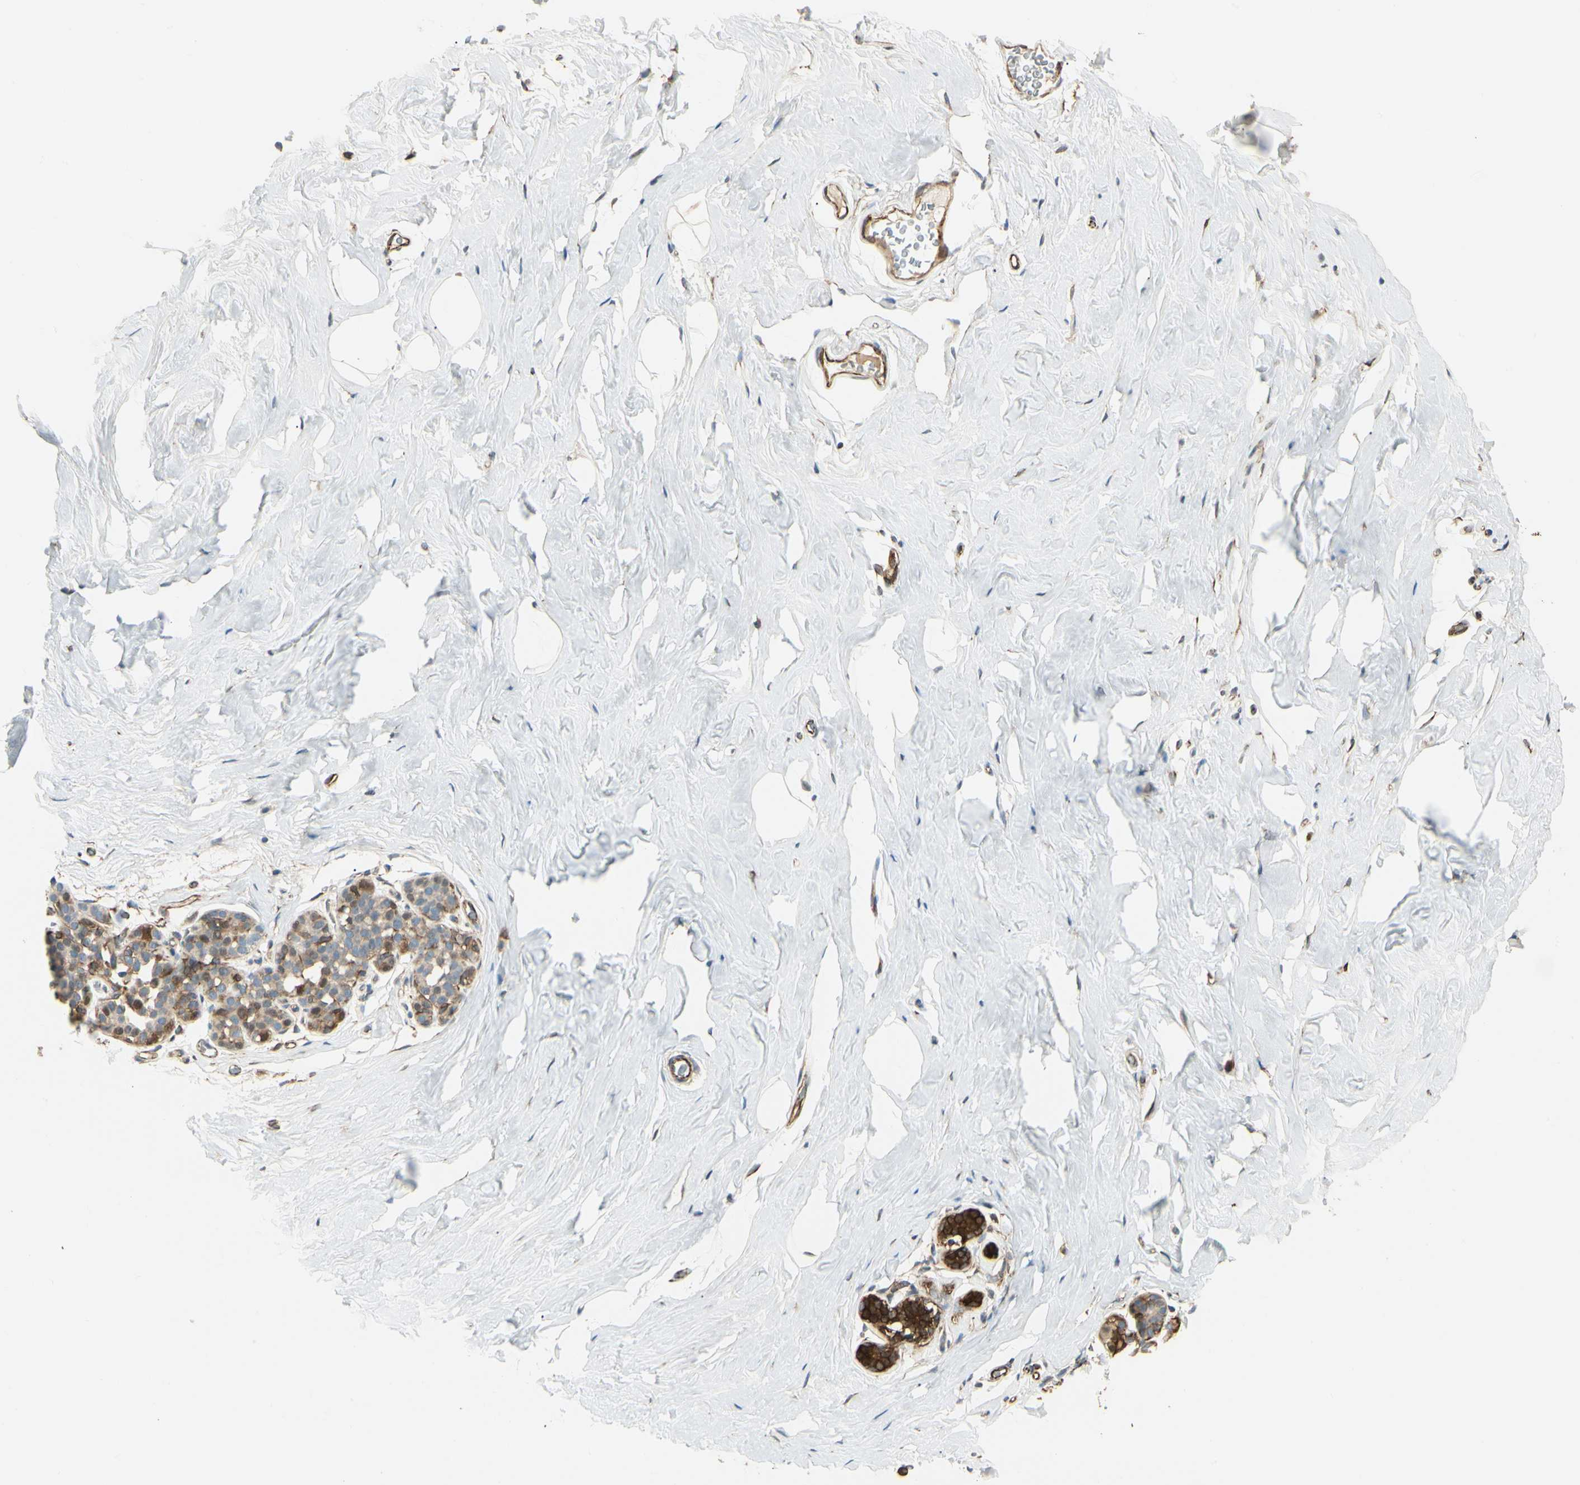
{"staining": {"intensity": "negative", "quantity": "none", "location": "none"}, "tissue": "breast", "cell_type": "Adipocytes", "image_type": "normal", "snomed": [{"axis": "morphology", "description": "Normal tissue, NOS"}, {"axis": "topography", "description": "Breast"}], "caption": "Human breast stained for a protein using IHC displays no staining in adipocytes.", "gene": "FTH1", "patient": {"sex": "female", "age": 75}}